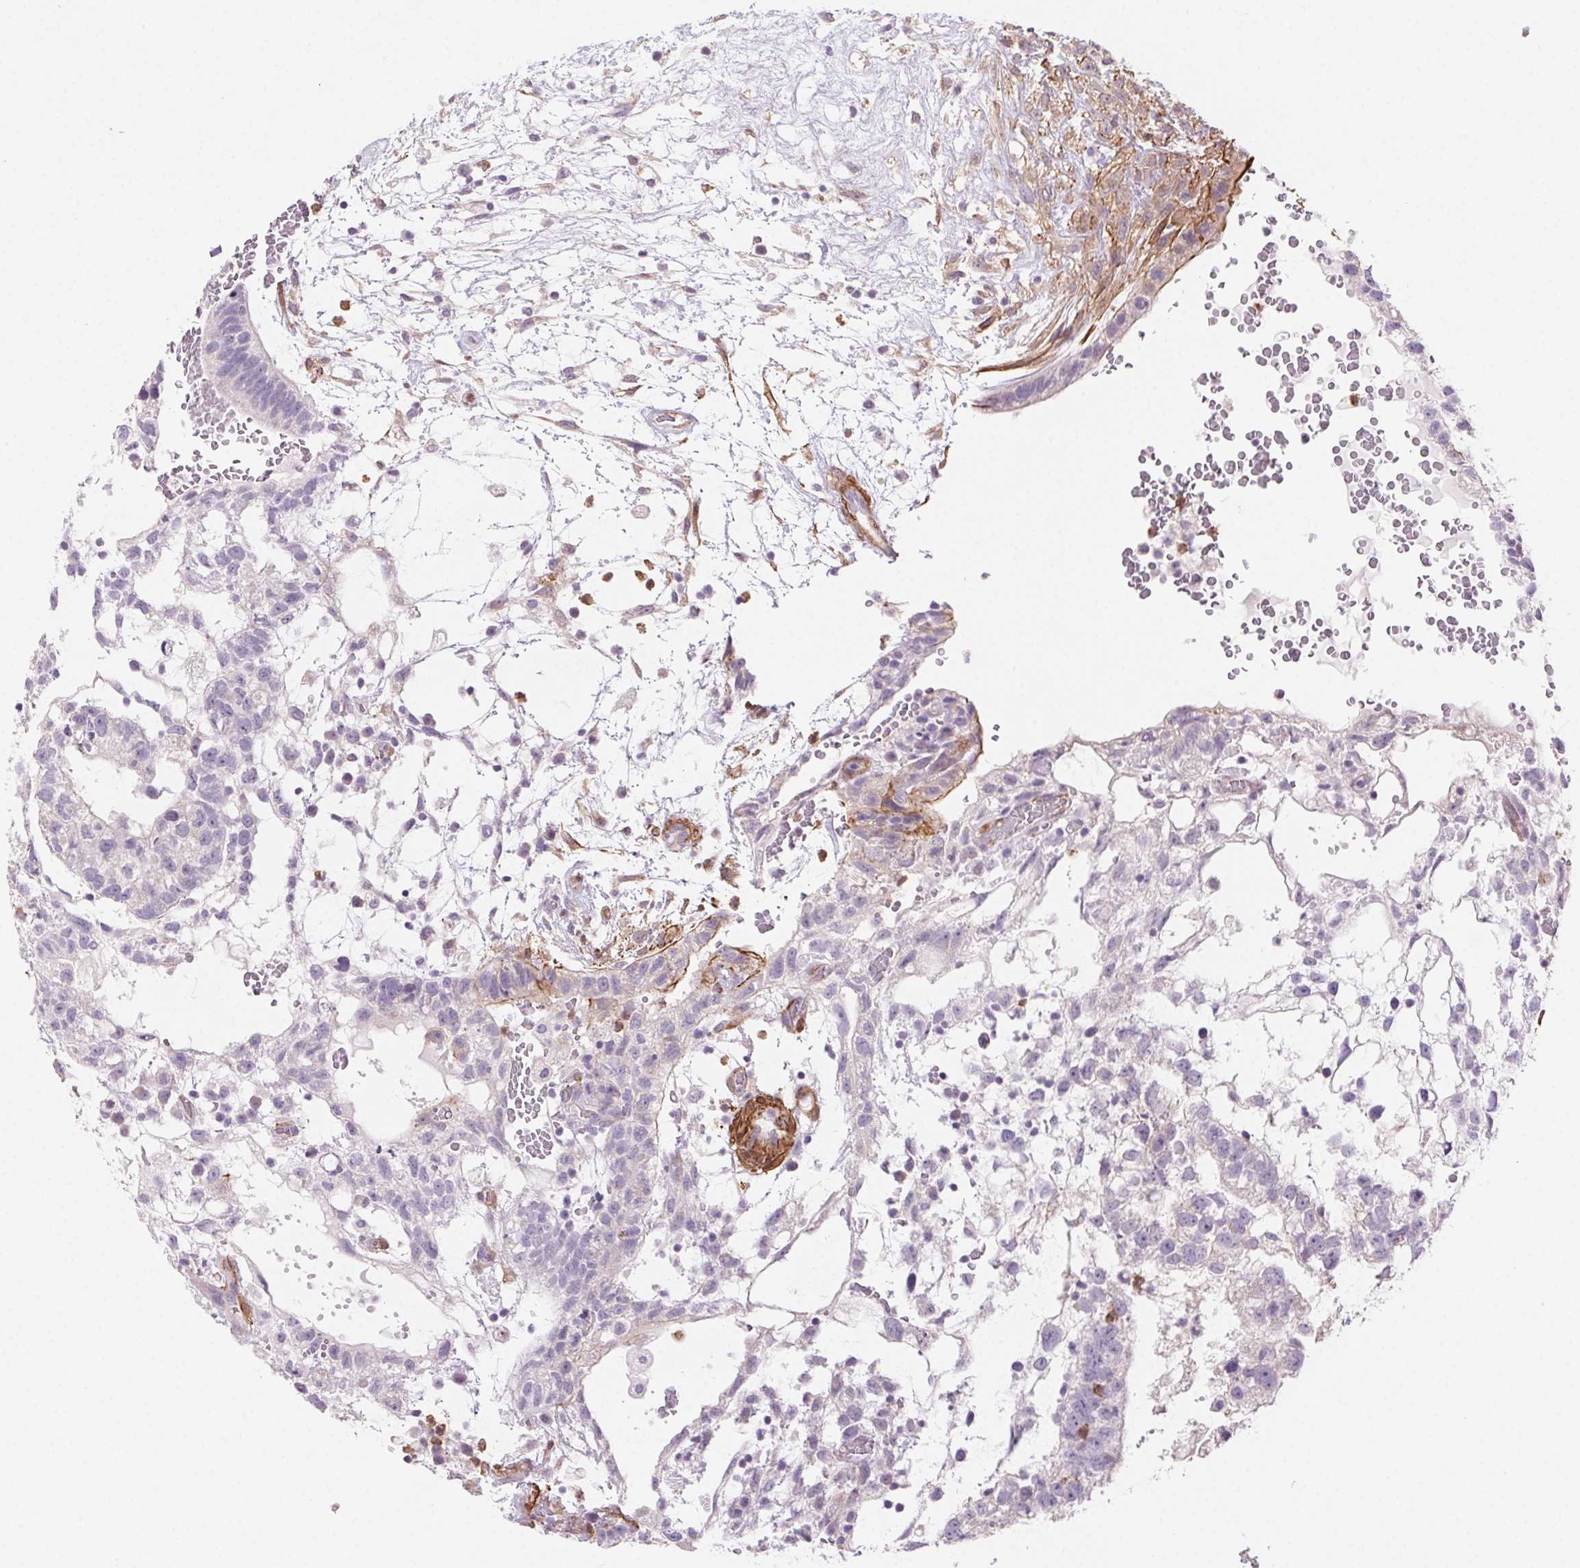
{"staining": {"intensity": "negative", "quantity": "none", "location": "none"}, "tissue": "testis cancer", "cell_type": "Tumor cells", "image_type": "cancer", "snomed": [{"axis": "morphology", "description": "Normal tissue, NOS"}, {"axis": "morphology", "description": "Carcinoma, Embryonal, NOS"}, {"axis": "topography", "description": "Testis"}], "caption": "Protein analysis of embryonal carcinoma (testis) shows no significant staining in tumor cells.", "gene": "GPX8", "patient": {"sex": "male", "age": 32}}